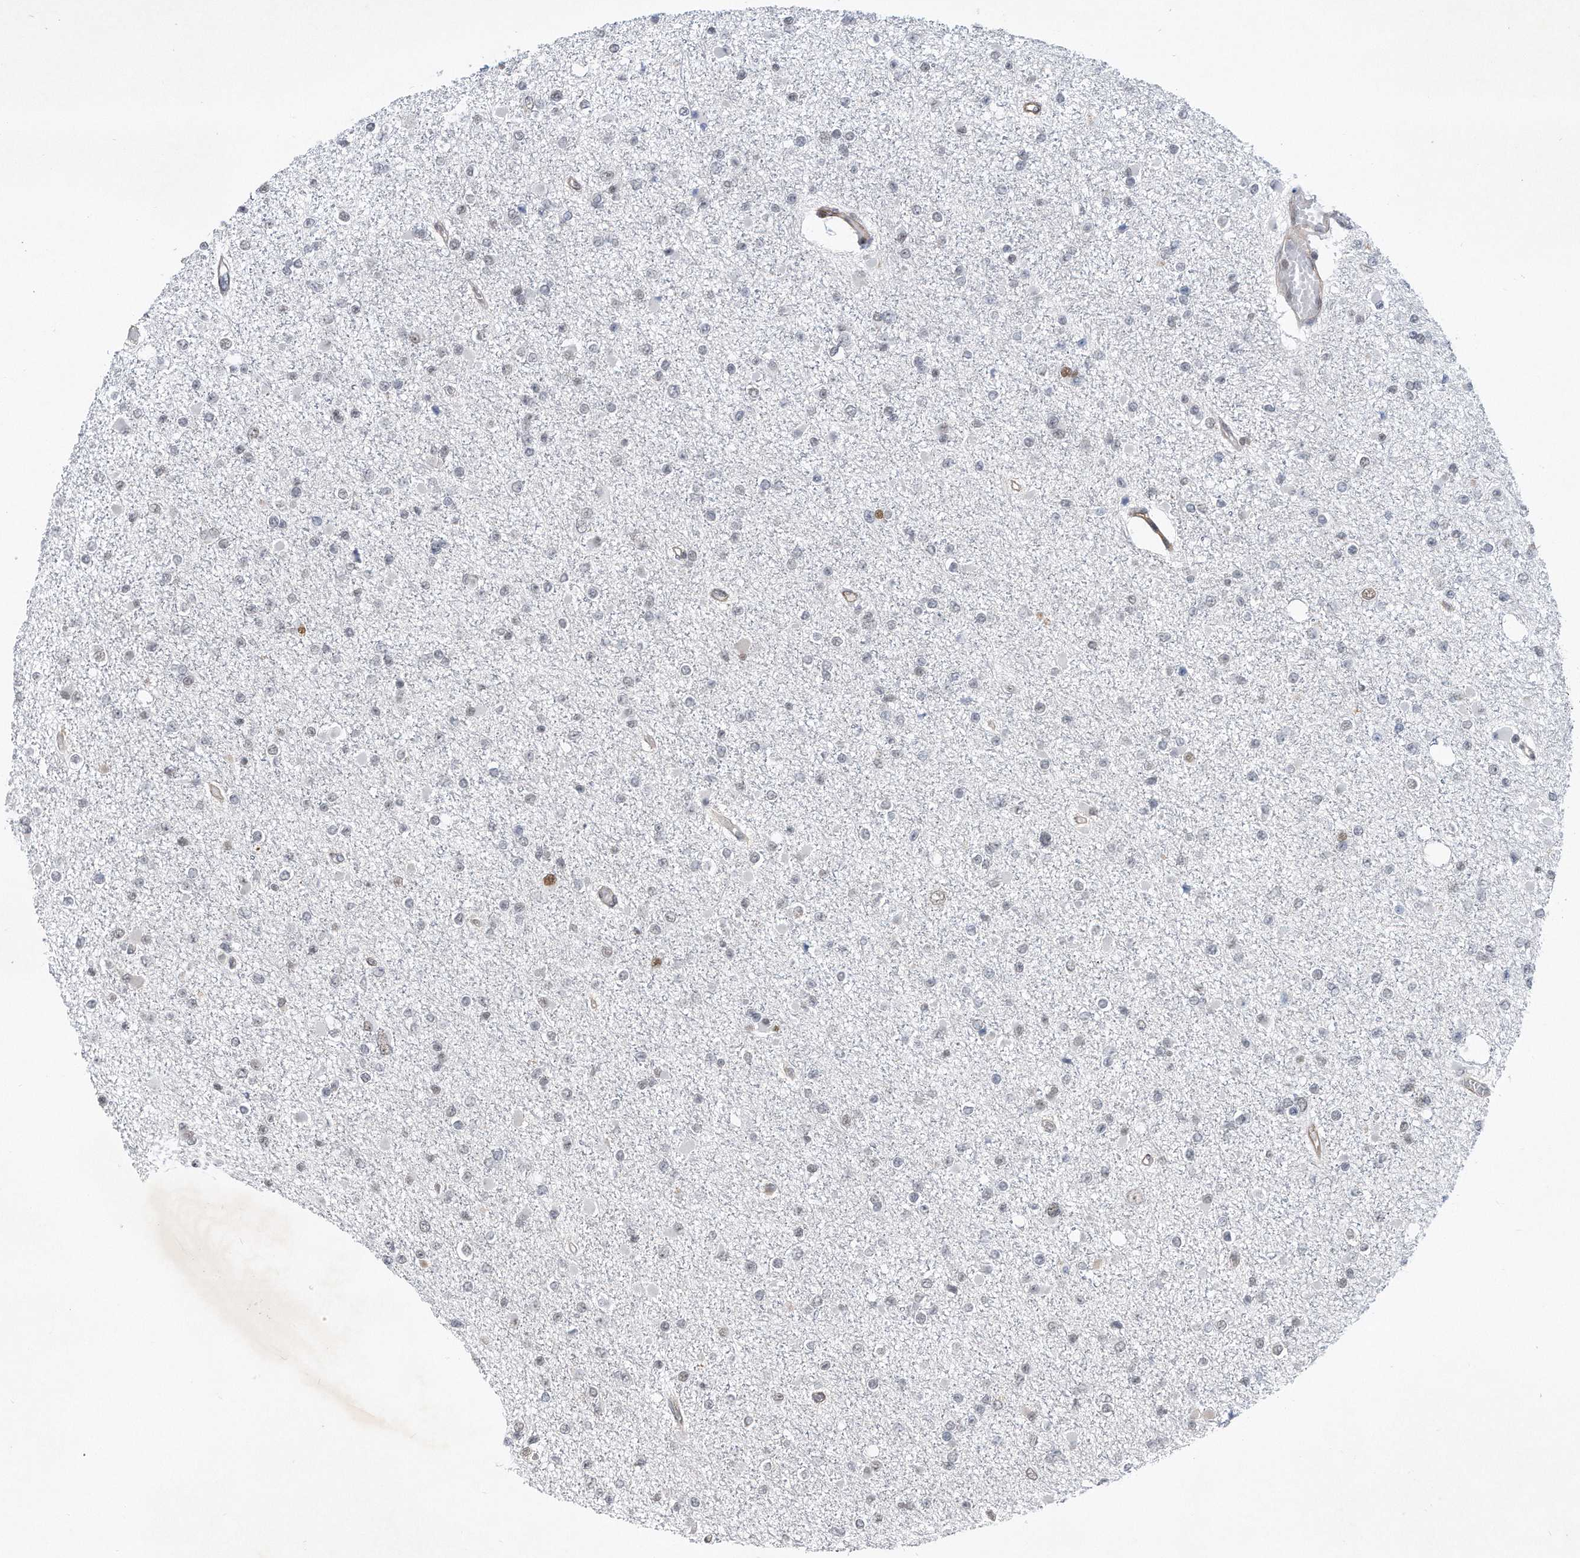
{"staining": {"intensity": "negative", "quantity": "none", "location": "none"}, "tissue": "glioma", "cell_type": "Tumor cells", "image_type": "cancer", "snomed": [{"axis": "morphology", "description": "Glioma, malignant, Low grade"}, {"axis": "topography", "description": "Brain"}], "caption": "This is an immunohistochemistry photomicrograph of human malignant glioma (low-grade). There is no positivity in tumor cells.", "gene": "TP53INP1", "patient": {"sex": "female", "age": 22}}